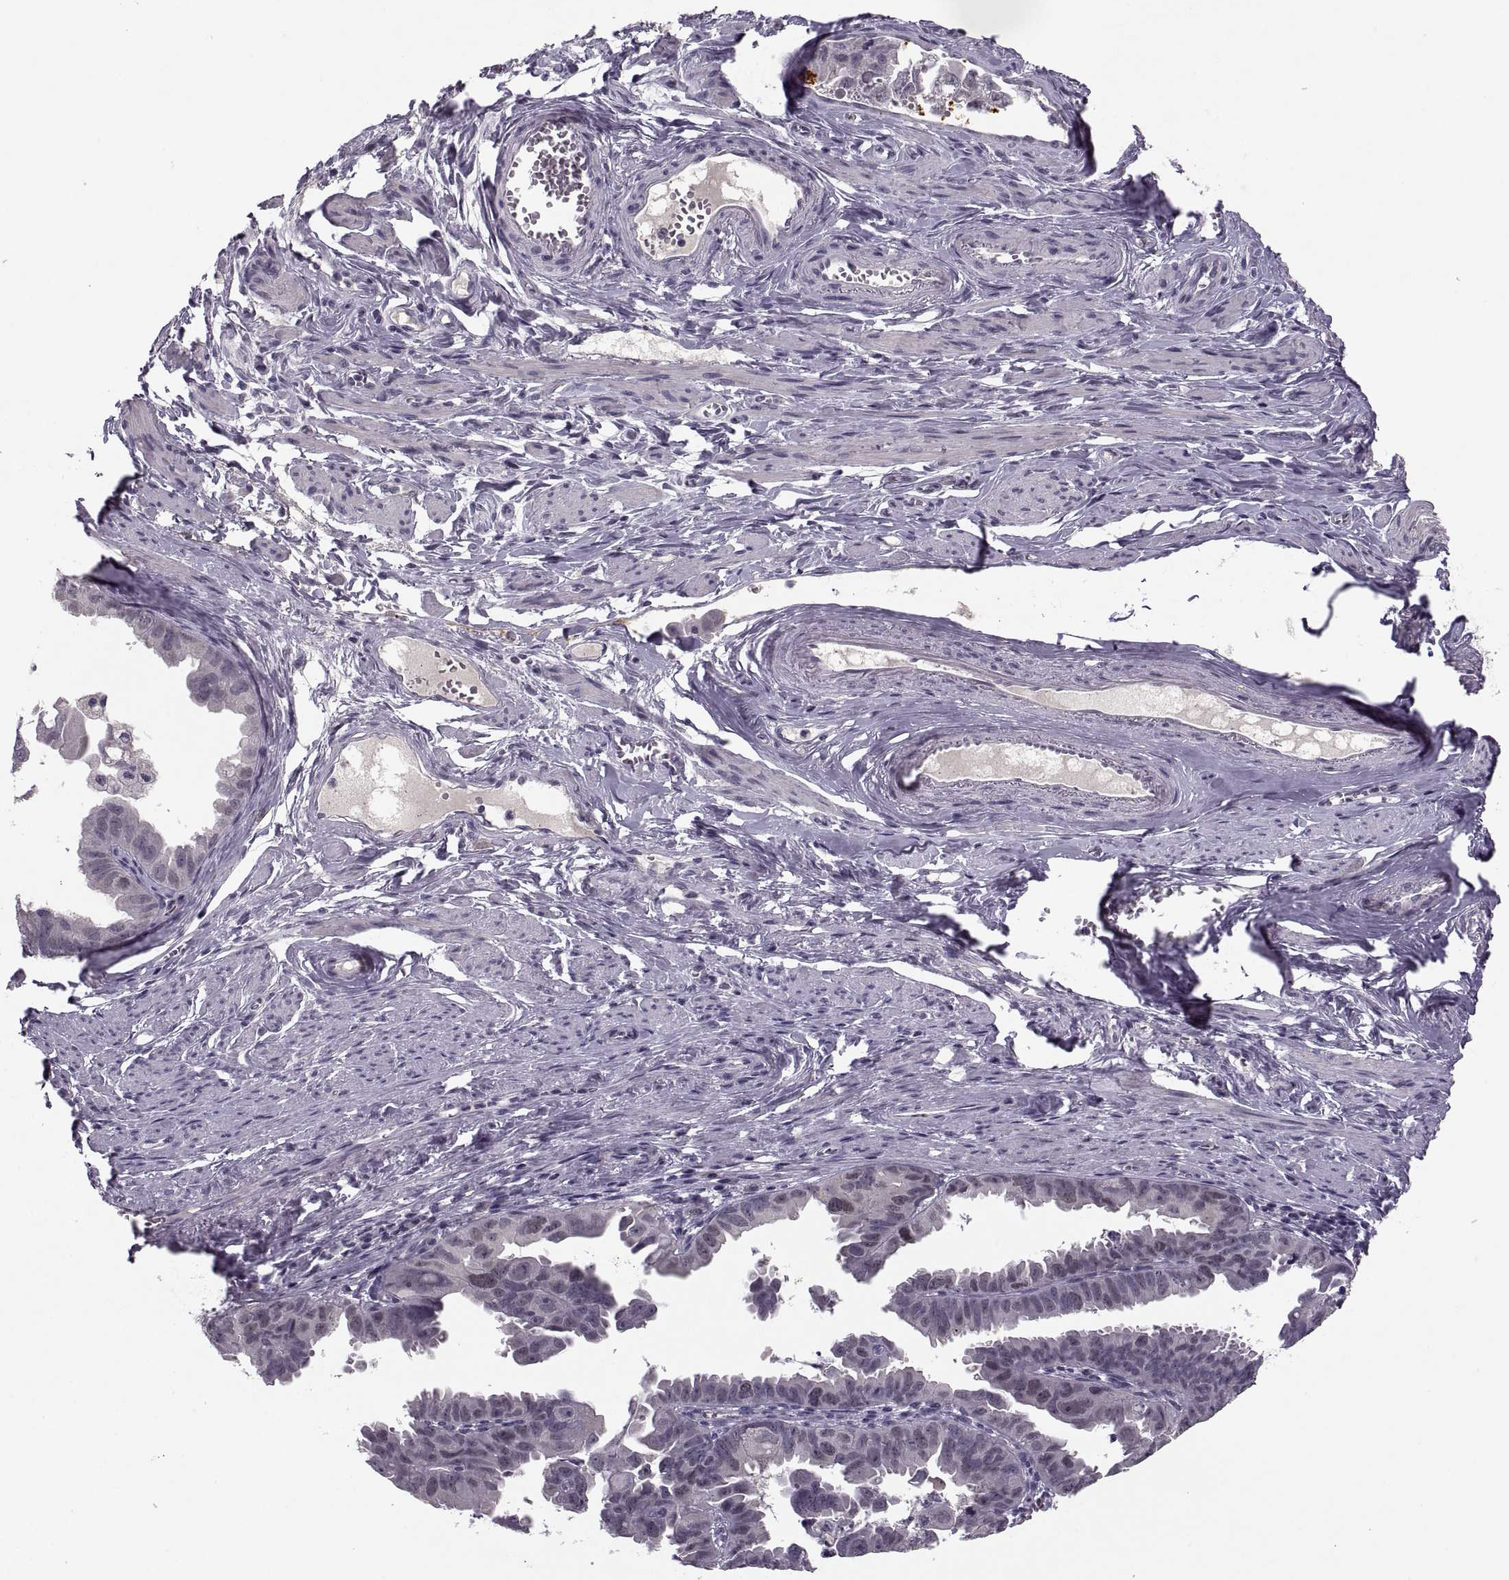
{"staining": {"intensity": "negative", "quantity": "none", "location": "none"}, "tissue": "ovarian cancer", "cell_type": "Tumor cells", "image_type": "cancer", "snomed": [{"axis": "morphology", "description": "Carcinoma, endometroid"}, {"axis": "topography", "description": "Ovary"}], "caption": "DAB immunohistochemical staining of human endometroid carcinoma (ovarian) demonstrates no significant positivity in tumor cells.", "gene": "CACNA1F", "patient": {"sex": "female", "age": 85}}